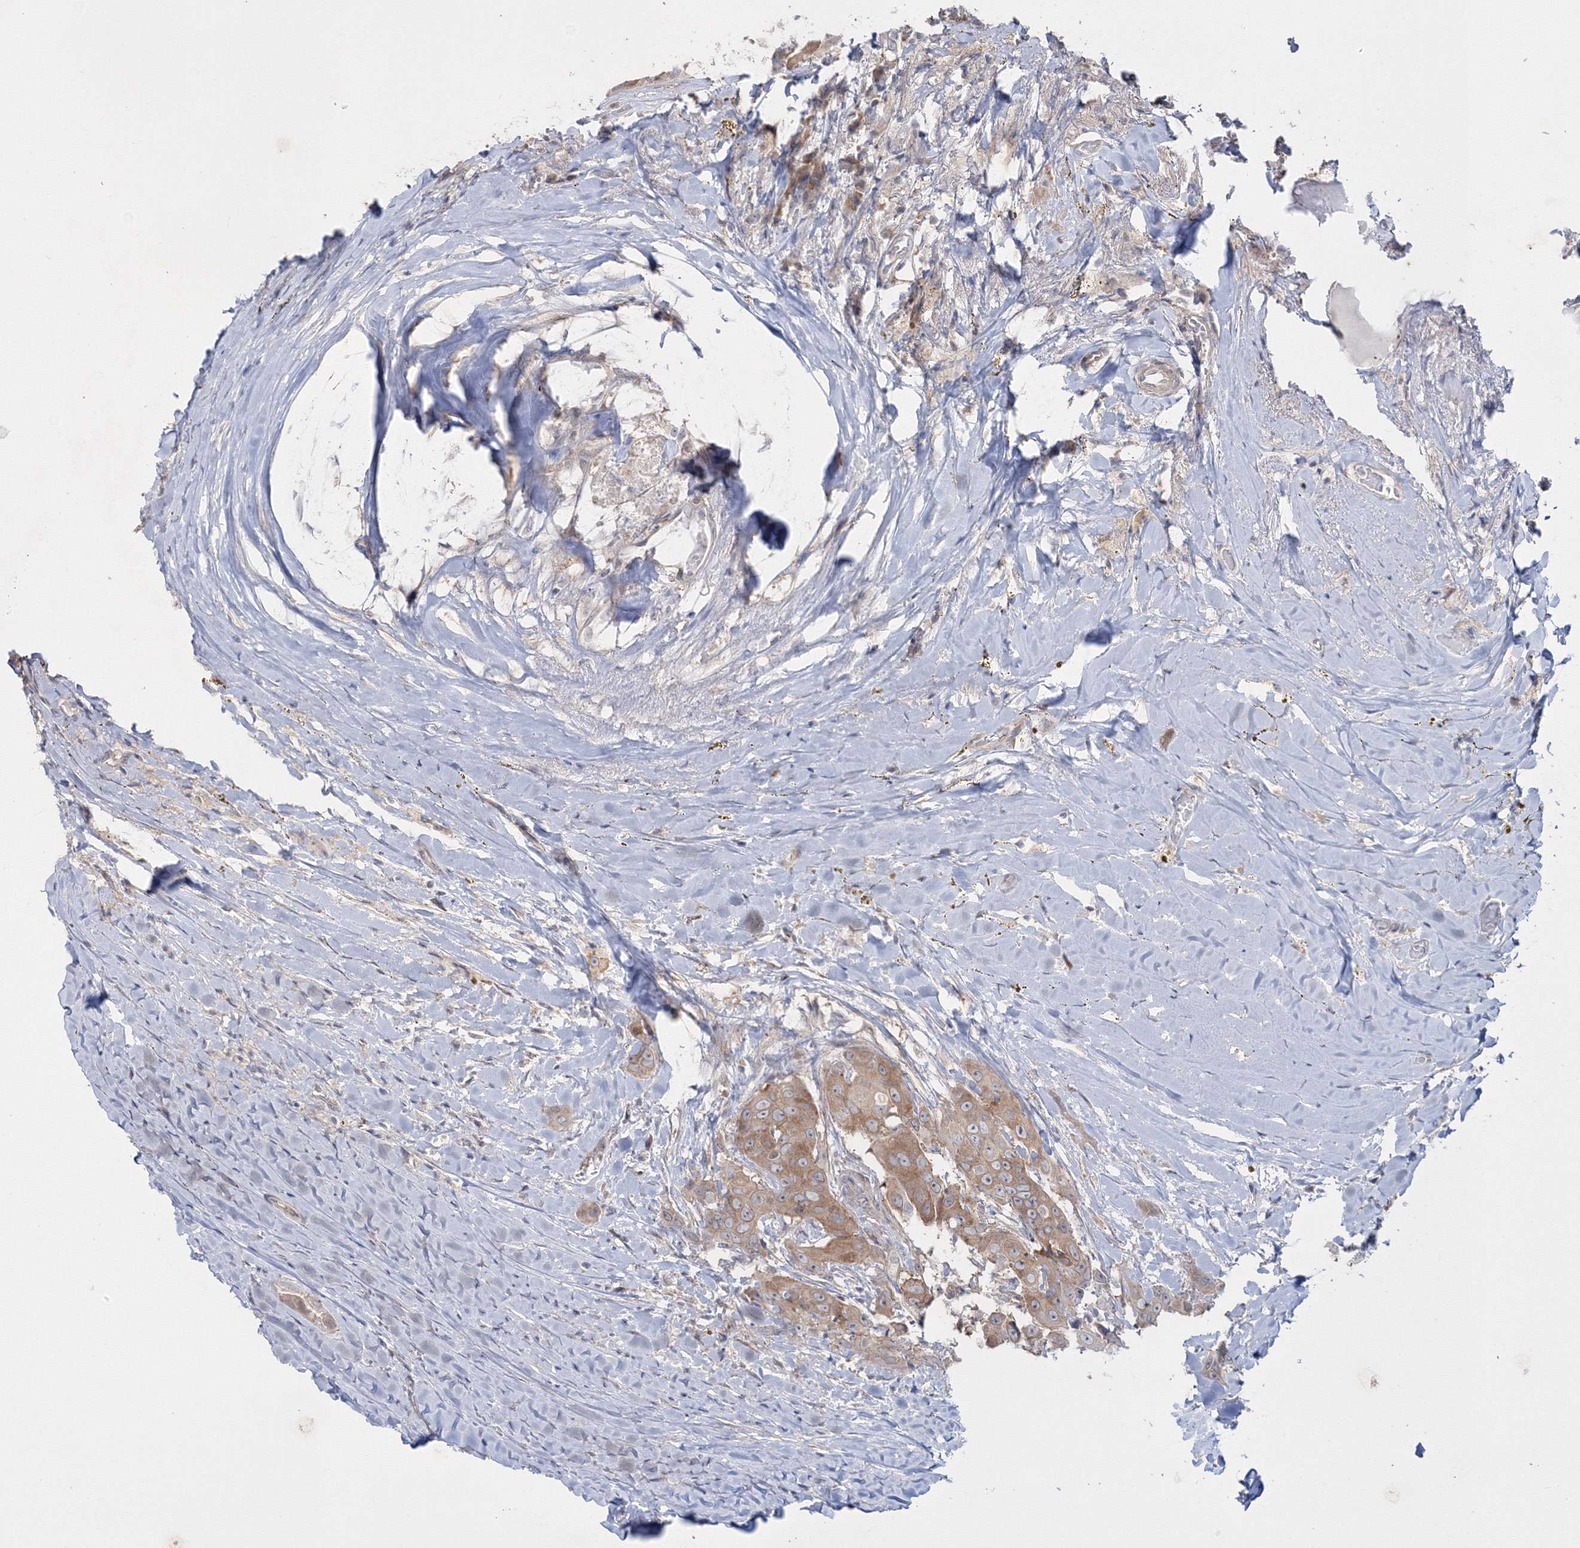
{"staining": {"intensity": "moderate", "quantity": ">75%", "location": "cytoplasmic/membranous"}, "tissue": "head and neck cancer", "cell_type": "Tumor cells", "image_type": "cancer", "snomed": [{"axis": "morphology", "description": "Adenocarcinoma, NOS"}, {"axis": "morphology", "description": "Adenocarcinoma, metastatic, NOS"}, {"axis": "topography", "description": "Head-Neck"}], "caption": "Human head and neck cancer (adenocarcinoma) stained for a protein (brown) reveals moderate cytoplasmic/membranous positive positivity in about >75% of tumor cells.", "gene": "IPMK", "patient": {"sex": "male", "age": 75}}